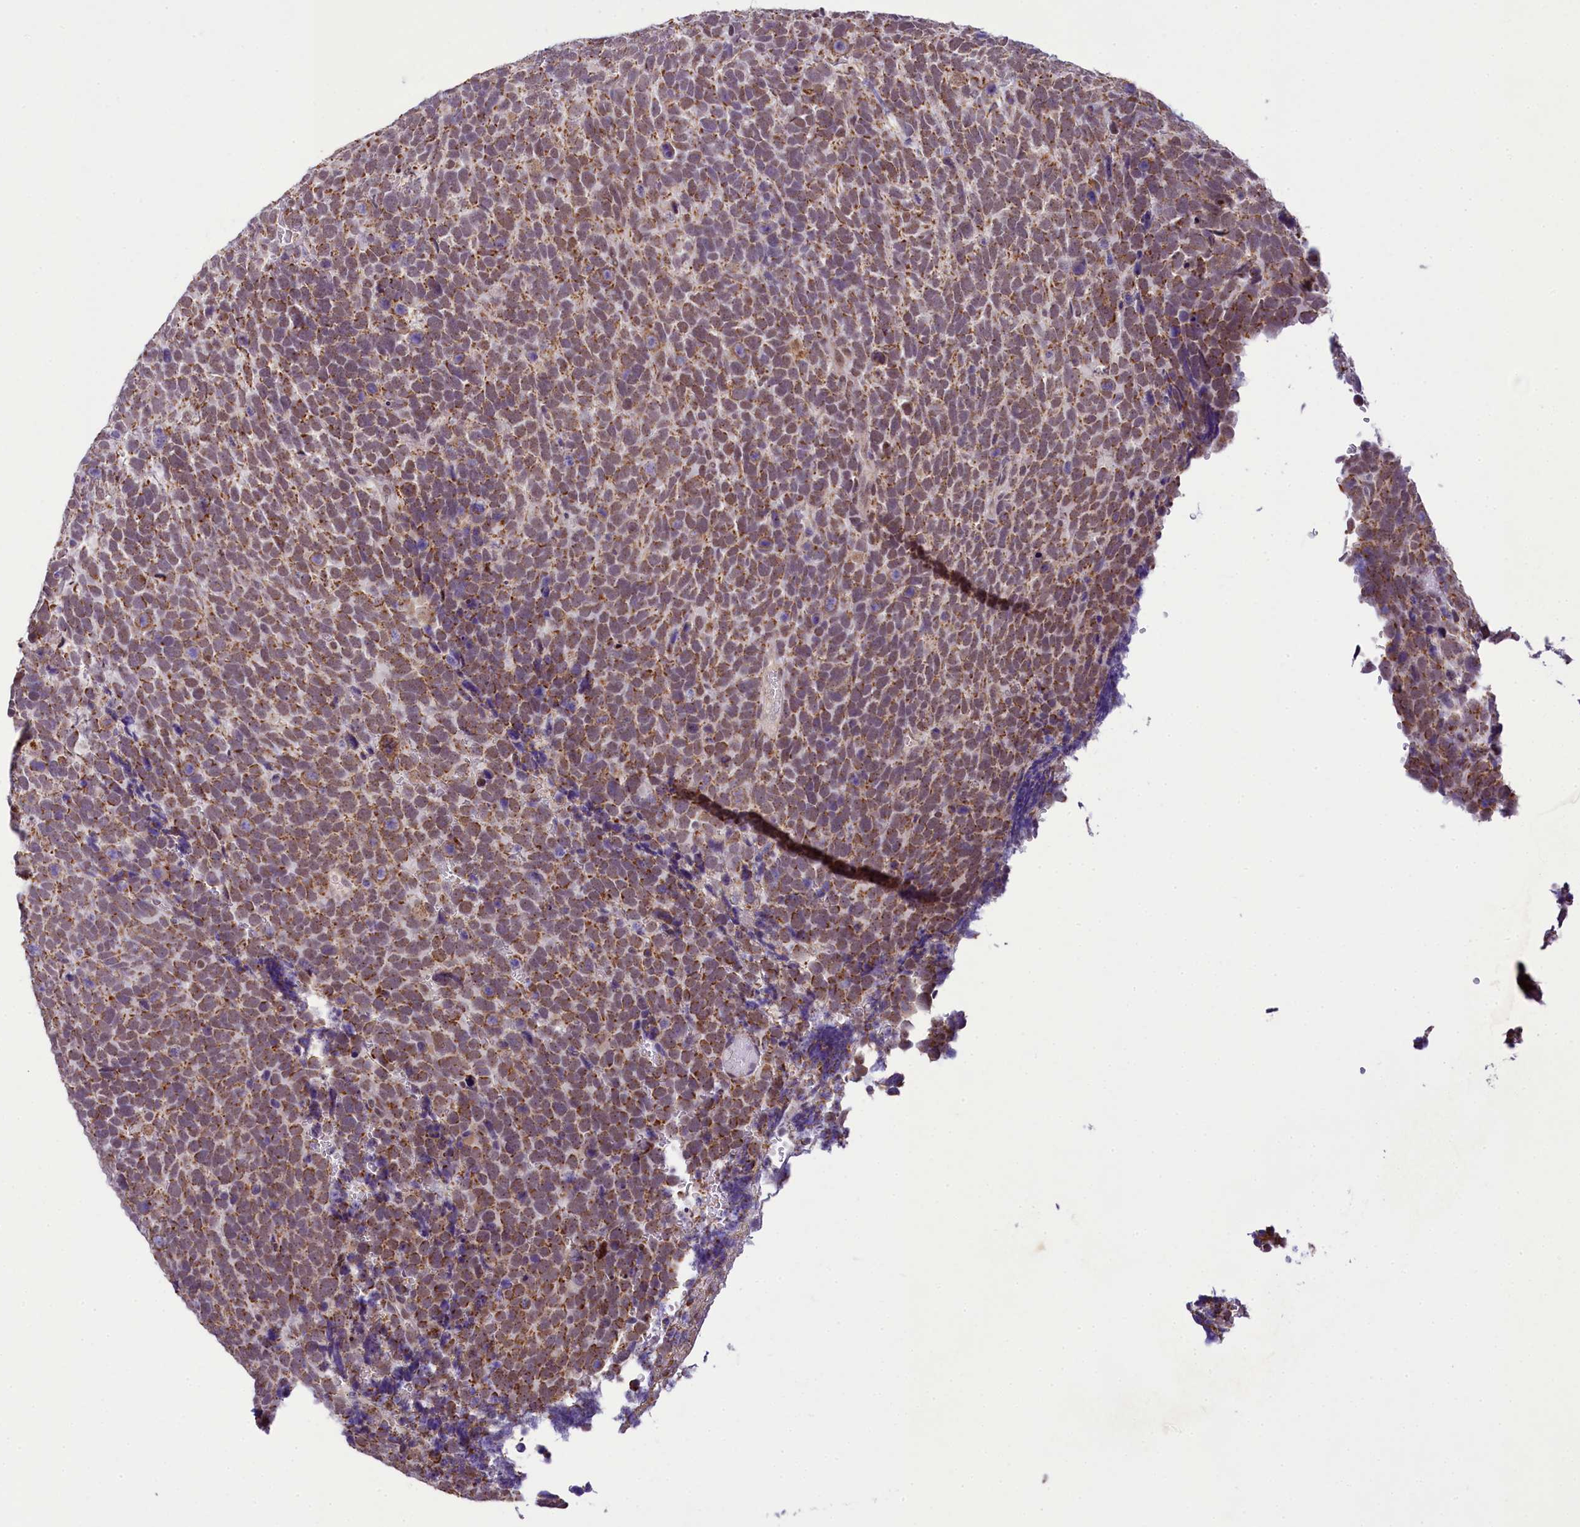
{"staining": {"intensity": "moderate", "quantity": ">75%", "location": "cytoplasmic/membranous"}, "tissue": "urothelial cancer", "cell_type": "Tumor cells", "image_type": "cancer", "snomed": [{"axis": "morphology", "description": "Urothelial carcinoma, High grade"}, {"axis": "topography", "description": "Urinary bladder"}], "caption": "A medium amount of moderate cytoplasmic/membranous staining is identified in about >75% of tumor cells in urothelial cancer tissue.", "gene": "PAF1", "patient": {"sex": "female", "age": 82}}